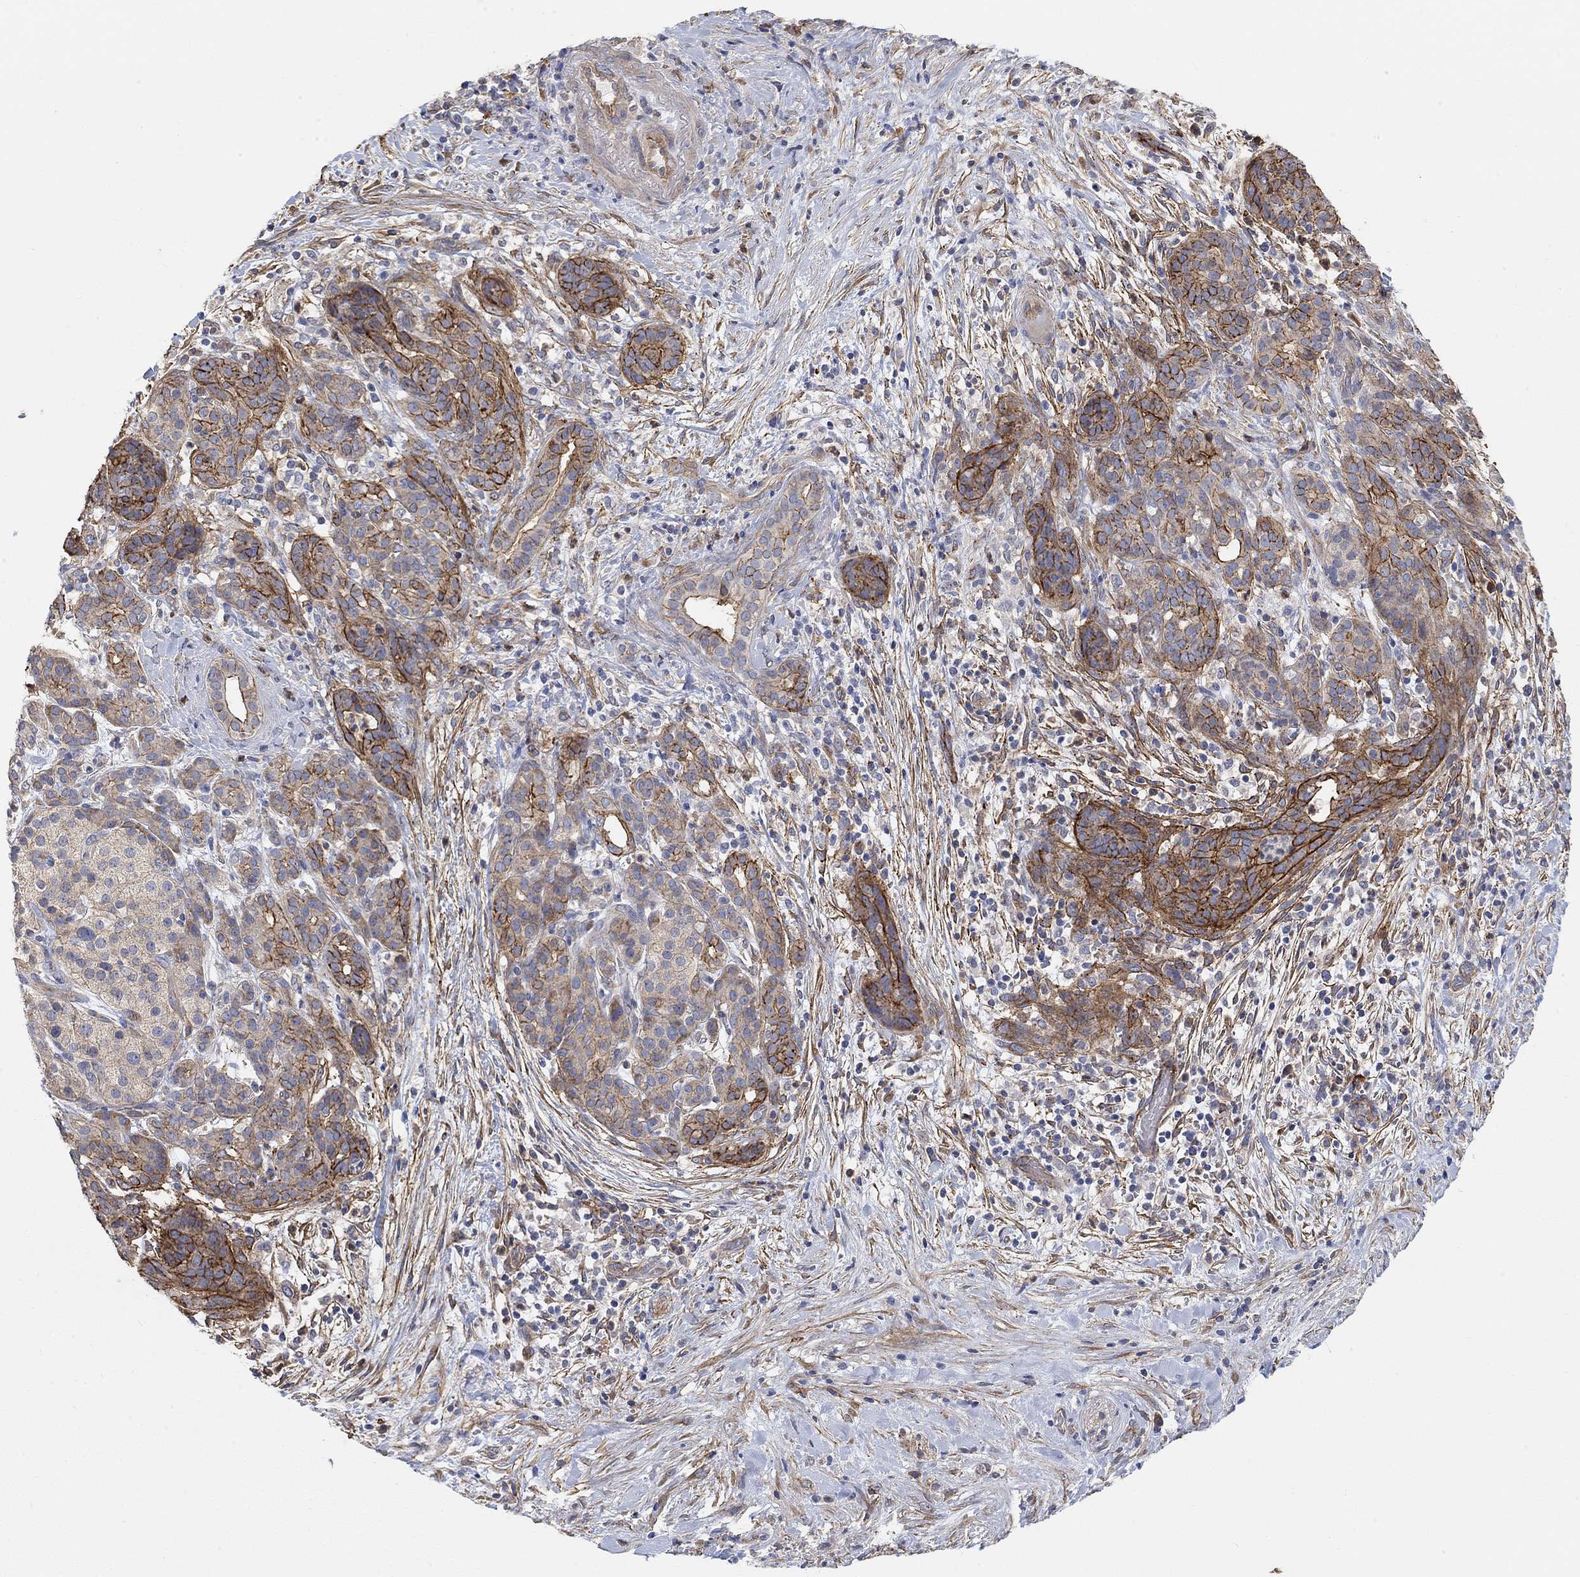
{"staining": {"intensity": "strong", "quantity": "25%-75%", "location": "cytoplasmic/membranous"}, "tissue": "pancreatic cancer", "cell_type": "Tumor cells", "image_type": "cancer", "snomed": [{"axis": "morphology", "description": "Adenocarcinoma, NOS"}, {"axis": "topography", "description": "Pancreas"}], "caption": "Brown immunohistochemical staining in human pancreatic cancer (adenocarcinoma) reveals strong cytoplasmic/membranous staining in about 25%-75% of tumor cells.", "gene": "SYT16", "patient": {"sex": "male", "age": 44}}